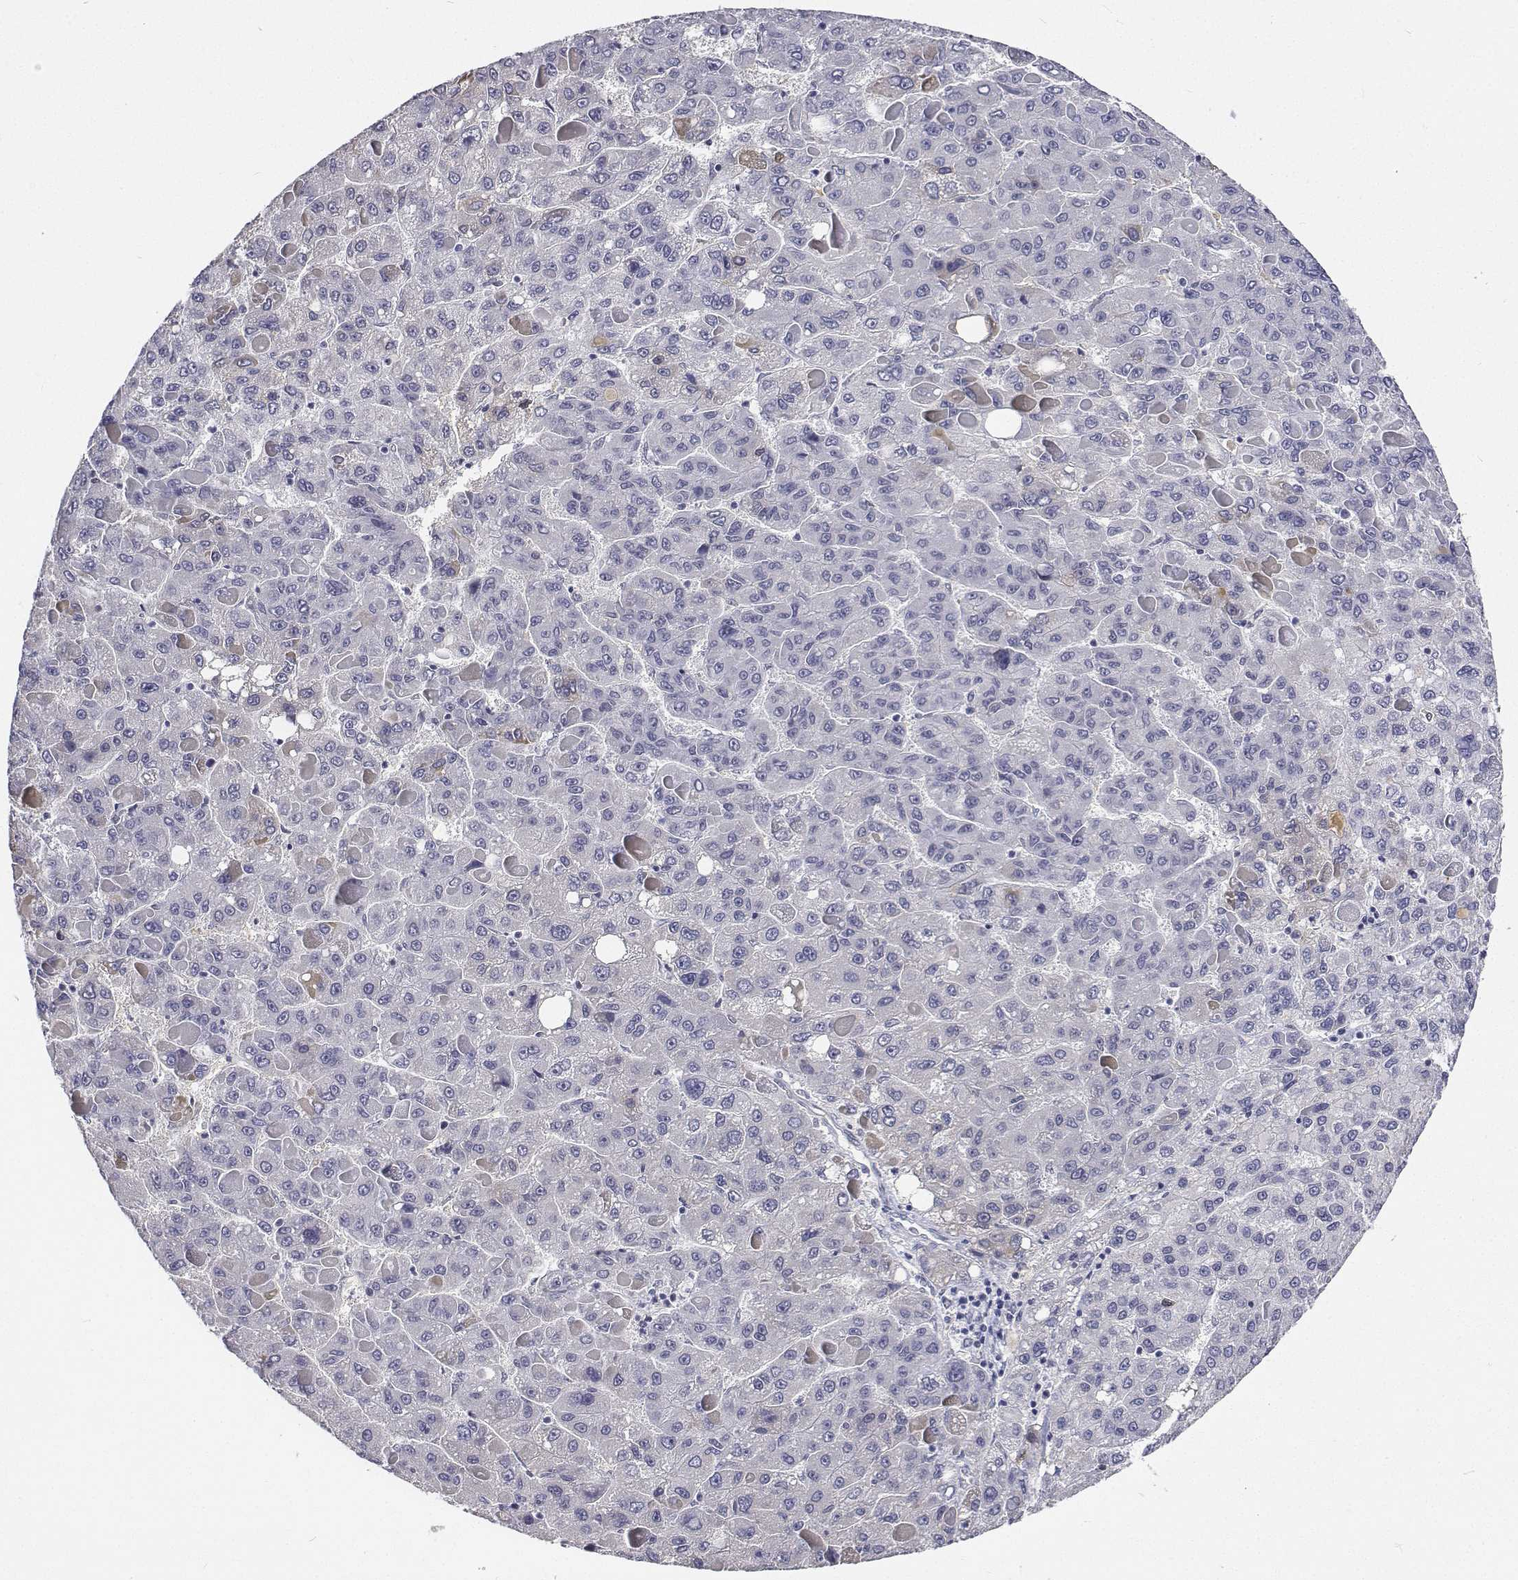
{"staining": {"intensity": "negative", "quantity": "none", "location": "none"}, "tissue": "liver cancer", "cell_type": "Tumor cells", "image_type": "cancer", "snomed": [{"axis": "morphology", "description": "Carcinoma, Hepatocellular, NOS"}, {"axis": "topography", "description": "Liver"}], "caption": "DAB immunohistochemical staining of human hepatocellular carcinoma (liver) shows no significant positivity in tumor cells.", "gene": "ATRX", "patient": {"sex": "female", "age": 82}}